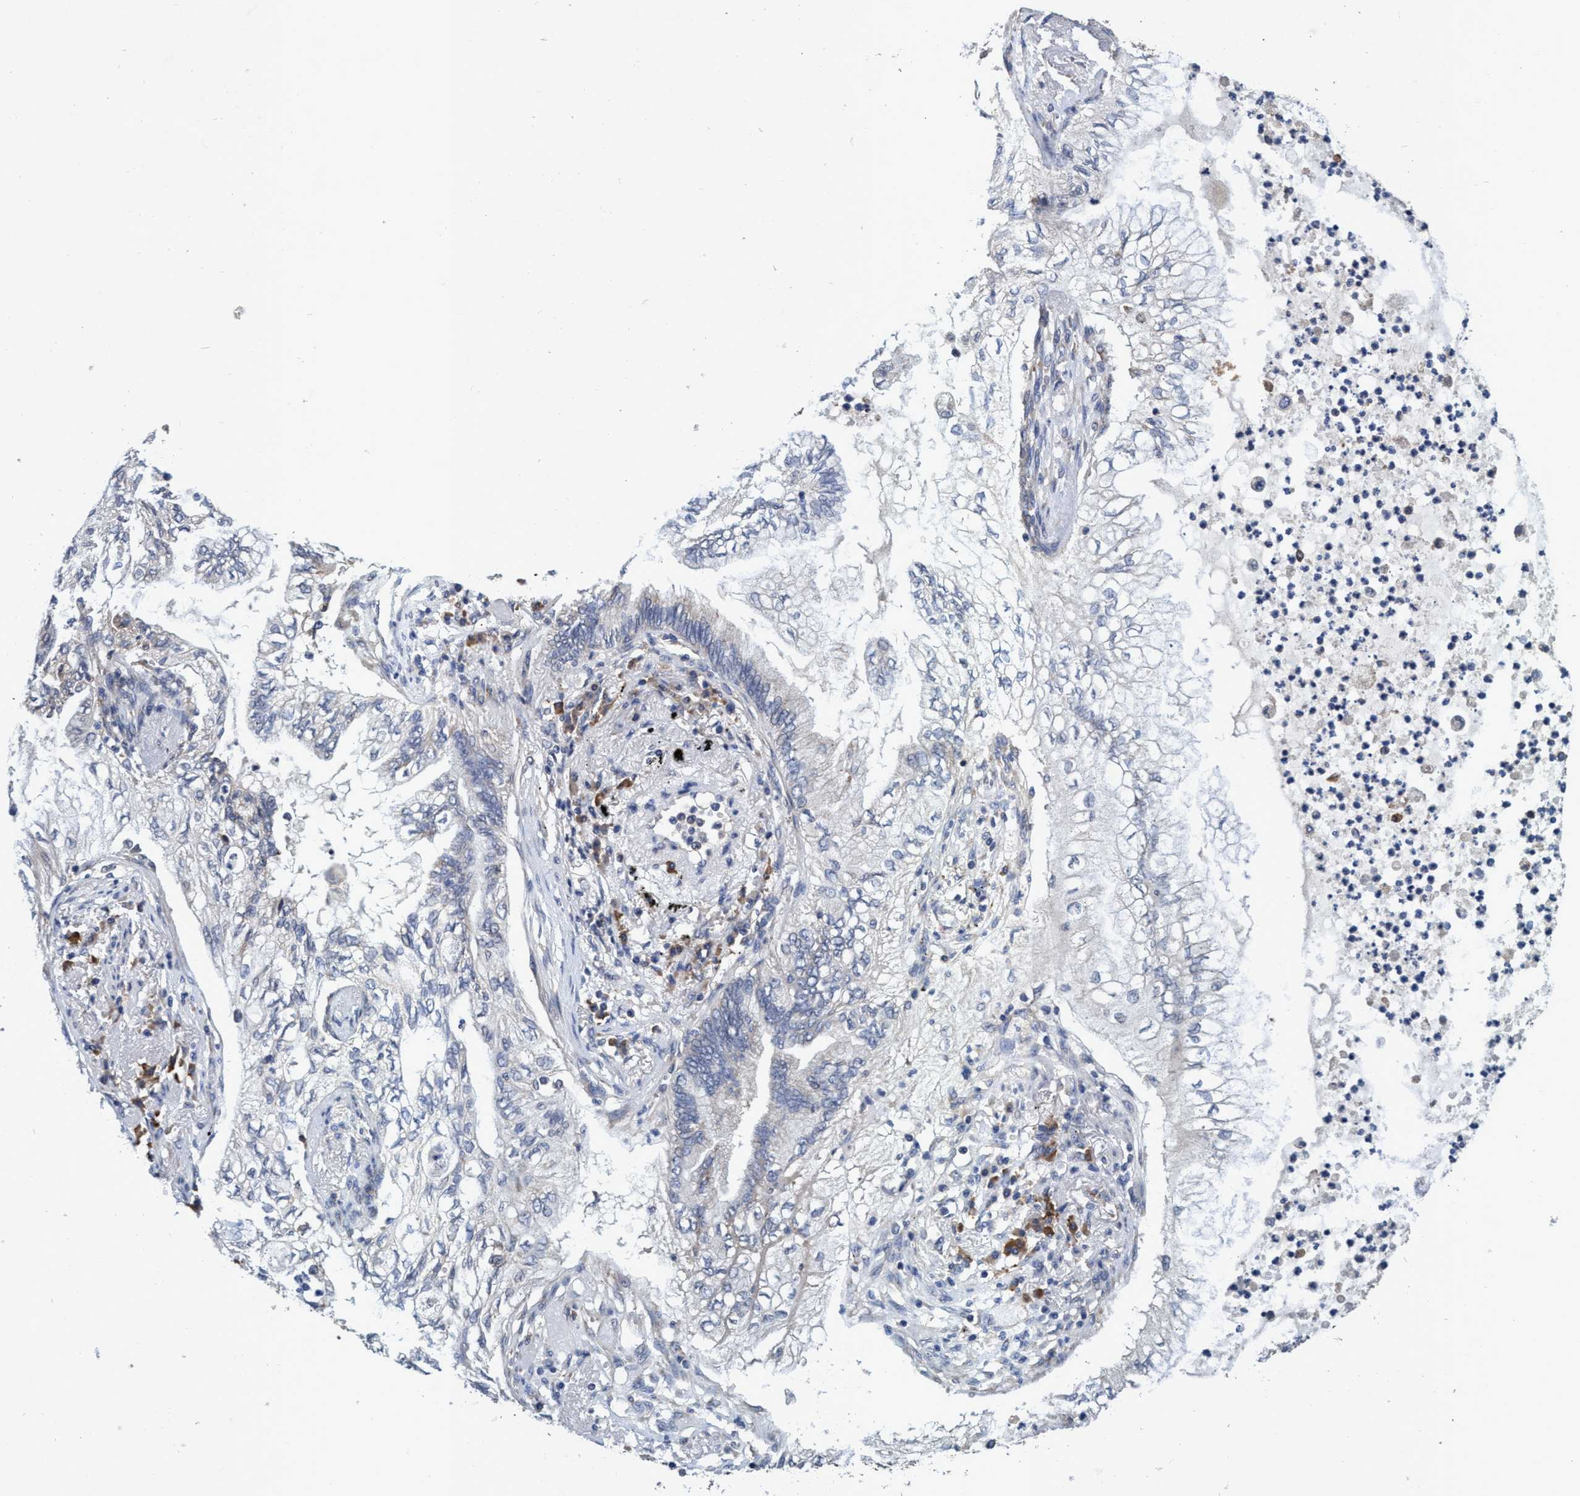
{"staining": {"intensity": "negative", "quantity": "none", "location": "none"}, "tissue": "lung cancer", "cell_type": "Tumor cells", "image_type": "cancer", "snomed": [{"axis": "morphology", "description": "Normal tissue, NOS"}, {"axis": "morphology", "description": "Adenocarcinoma, NOS"}, {"axis": "topography", "description": "Bronchus"}, {"axis": "topography", "description": "Lung"}], "caption": "IHC micrograph of neoplastic tissue: human lung cancer (adenocarcinoma) stained with DAB (3,3'-diaminobenzidine) displays no significant protein expression in tumor cells.", "gene": "CALCOCO2", "patient": {"sex": "female", "age": 70}}